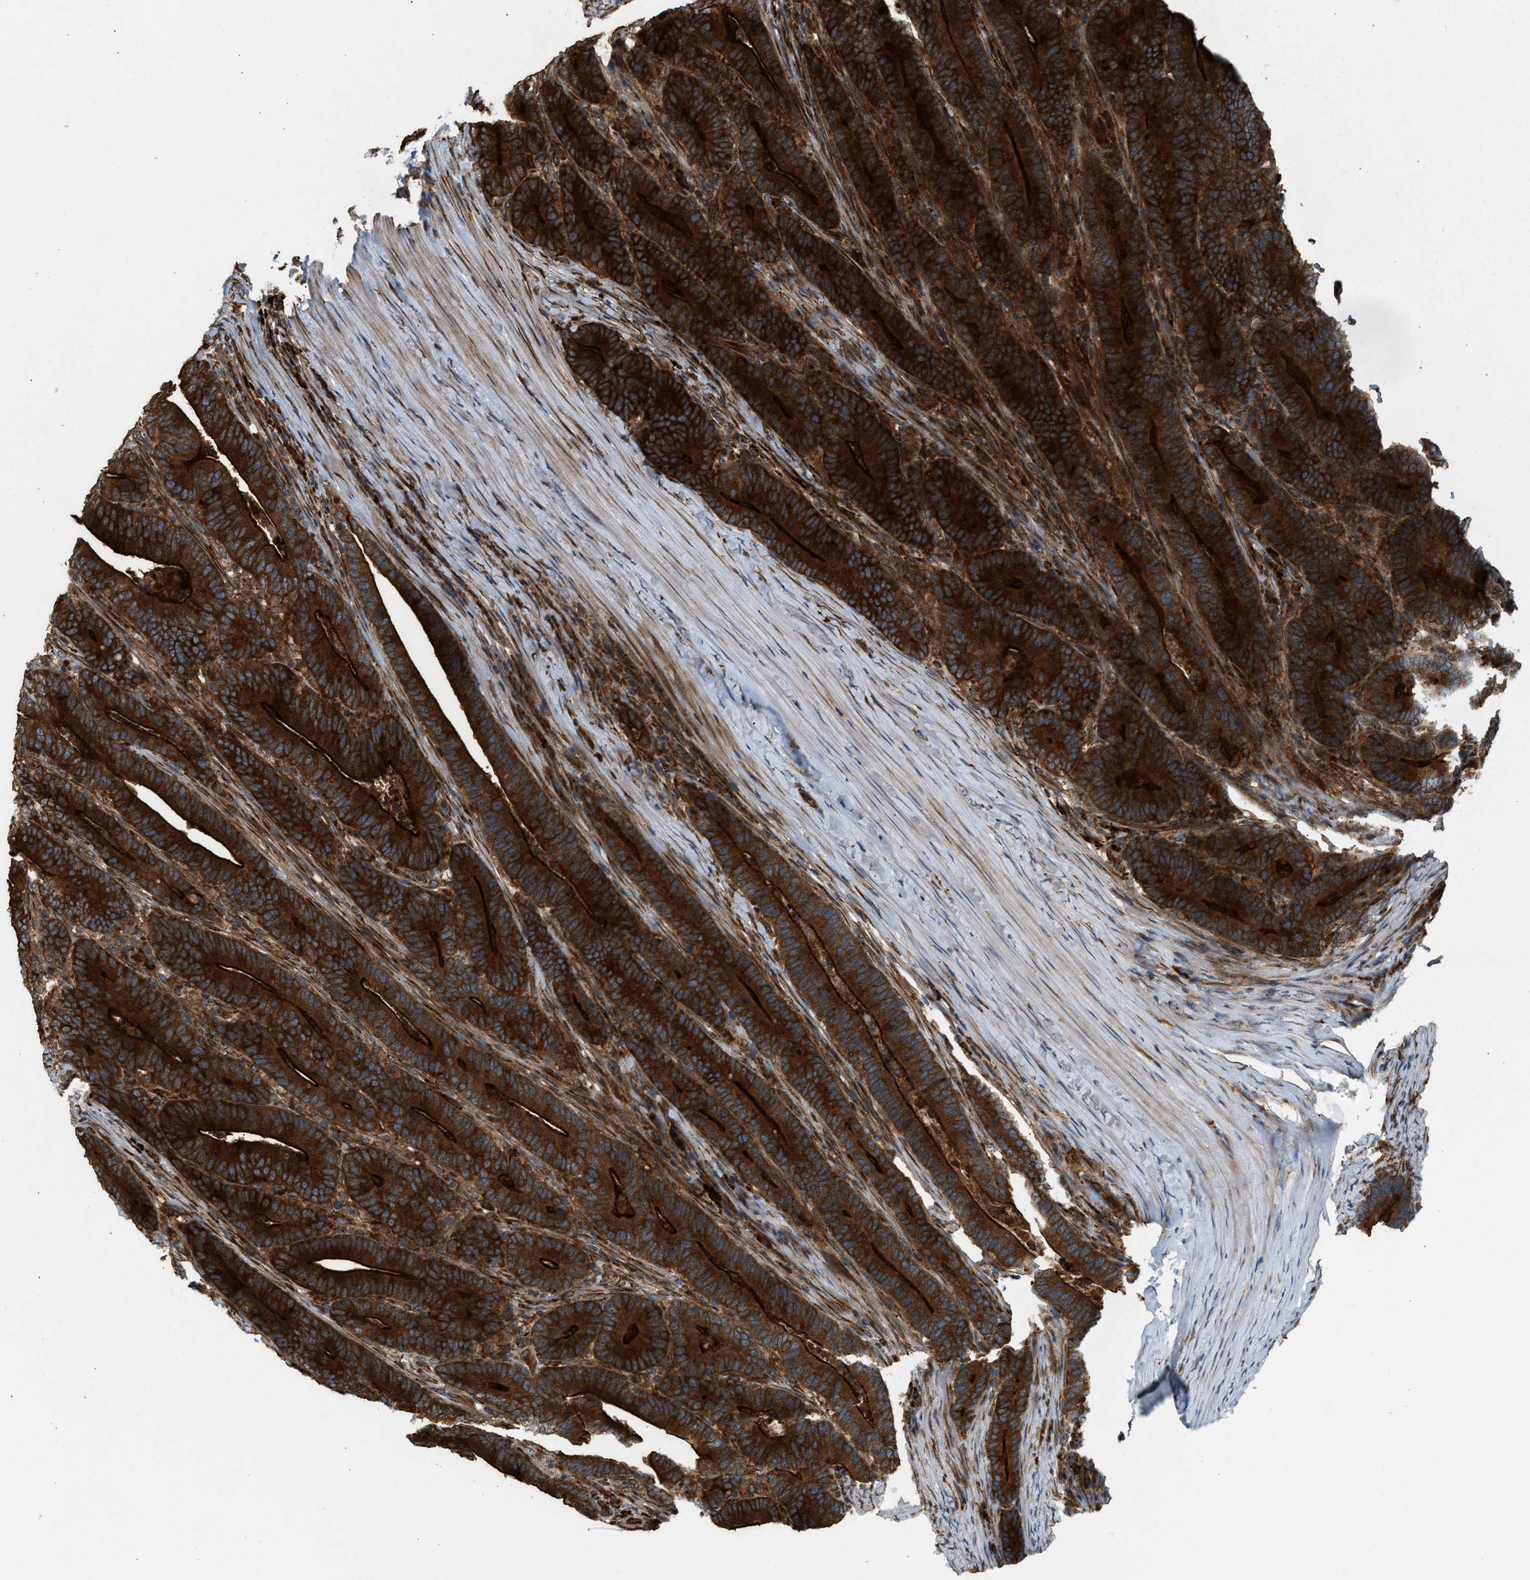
{"staining": {"intensity": "strong", "quantity": ">75%", "location": "cytoplasmic/membranous"}, "tissue": "colorectal cancer", "cell_type": "Tumor cells", "image_type": "cancer", "snomed": [{"axis": "morphology", "description": "Adenocarcinoma, NOS"}, {"axis": "topography", "description": "Colon"}], "caption": "High-power microscopy captured an IHC image of colorectal adenocarcinoma, revealing strong cytoplasmic/membranous expression in approximately >75% of tumor cells. (DAB IHC with brightfield microscopy, high magnification).", "gene": "BAIAP2L1", "patient": {"sex": "female", "age": 66}}